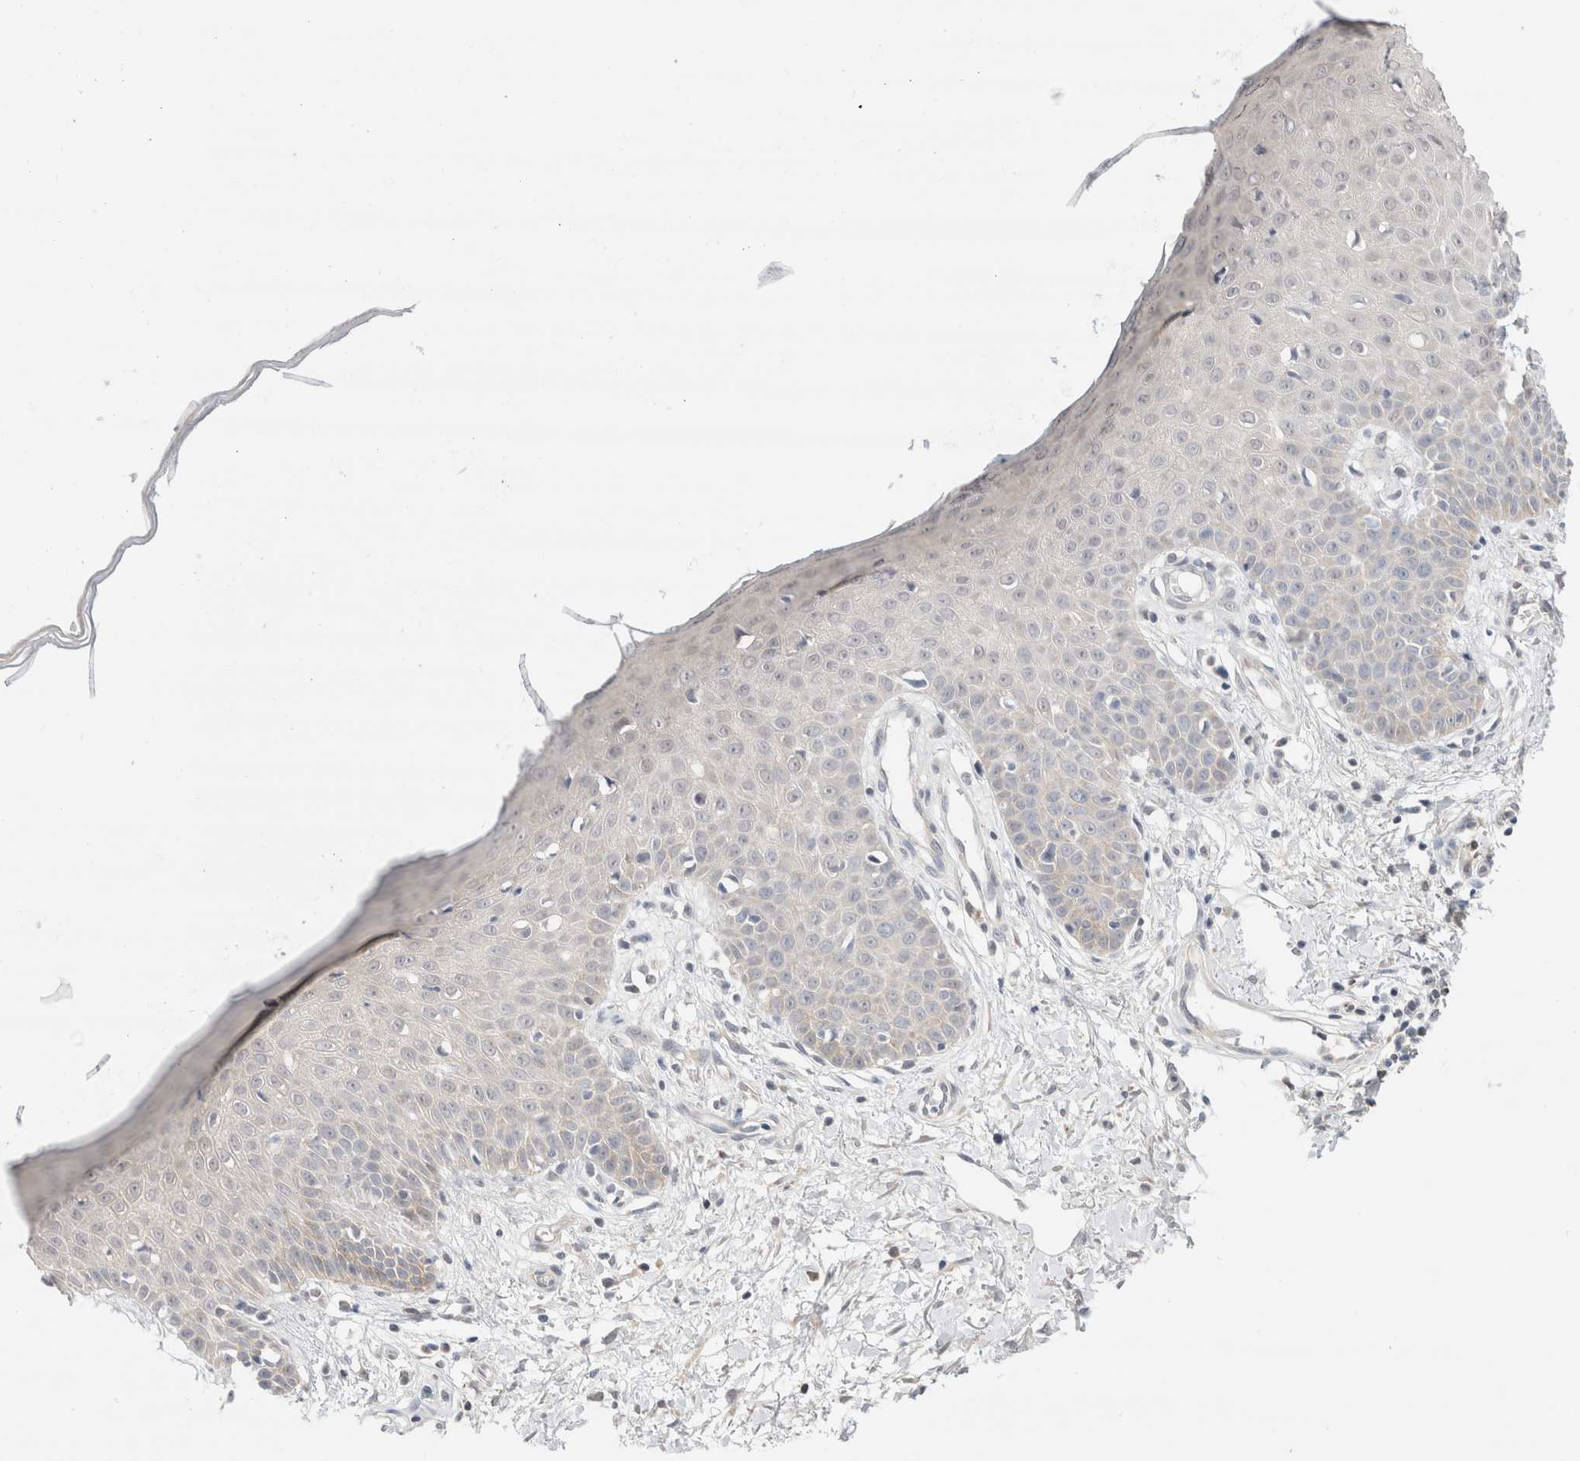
{"staining": {"intensity": "negative", "quantity": "none", "location": "none"}, "tissue": "skin", "cell_type": "Fibroblasts", "image_type": "normal", "snomed": [{"axis": "morphology", "description": "Normal tissue, NOS"}, {"axis": "morphology", "description": "Inflammation, NOS"}, {"axis": "topography", "description": "Skin"}], "caption": "Immunohistochemical staining of unremarkable skin exhibits no significant positivity in fibroblasts. Nuclei are stained in blue.", "gene": "C17orf97", "patient": {"sex": "female", "age": 44}}